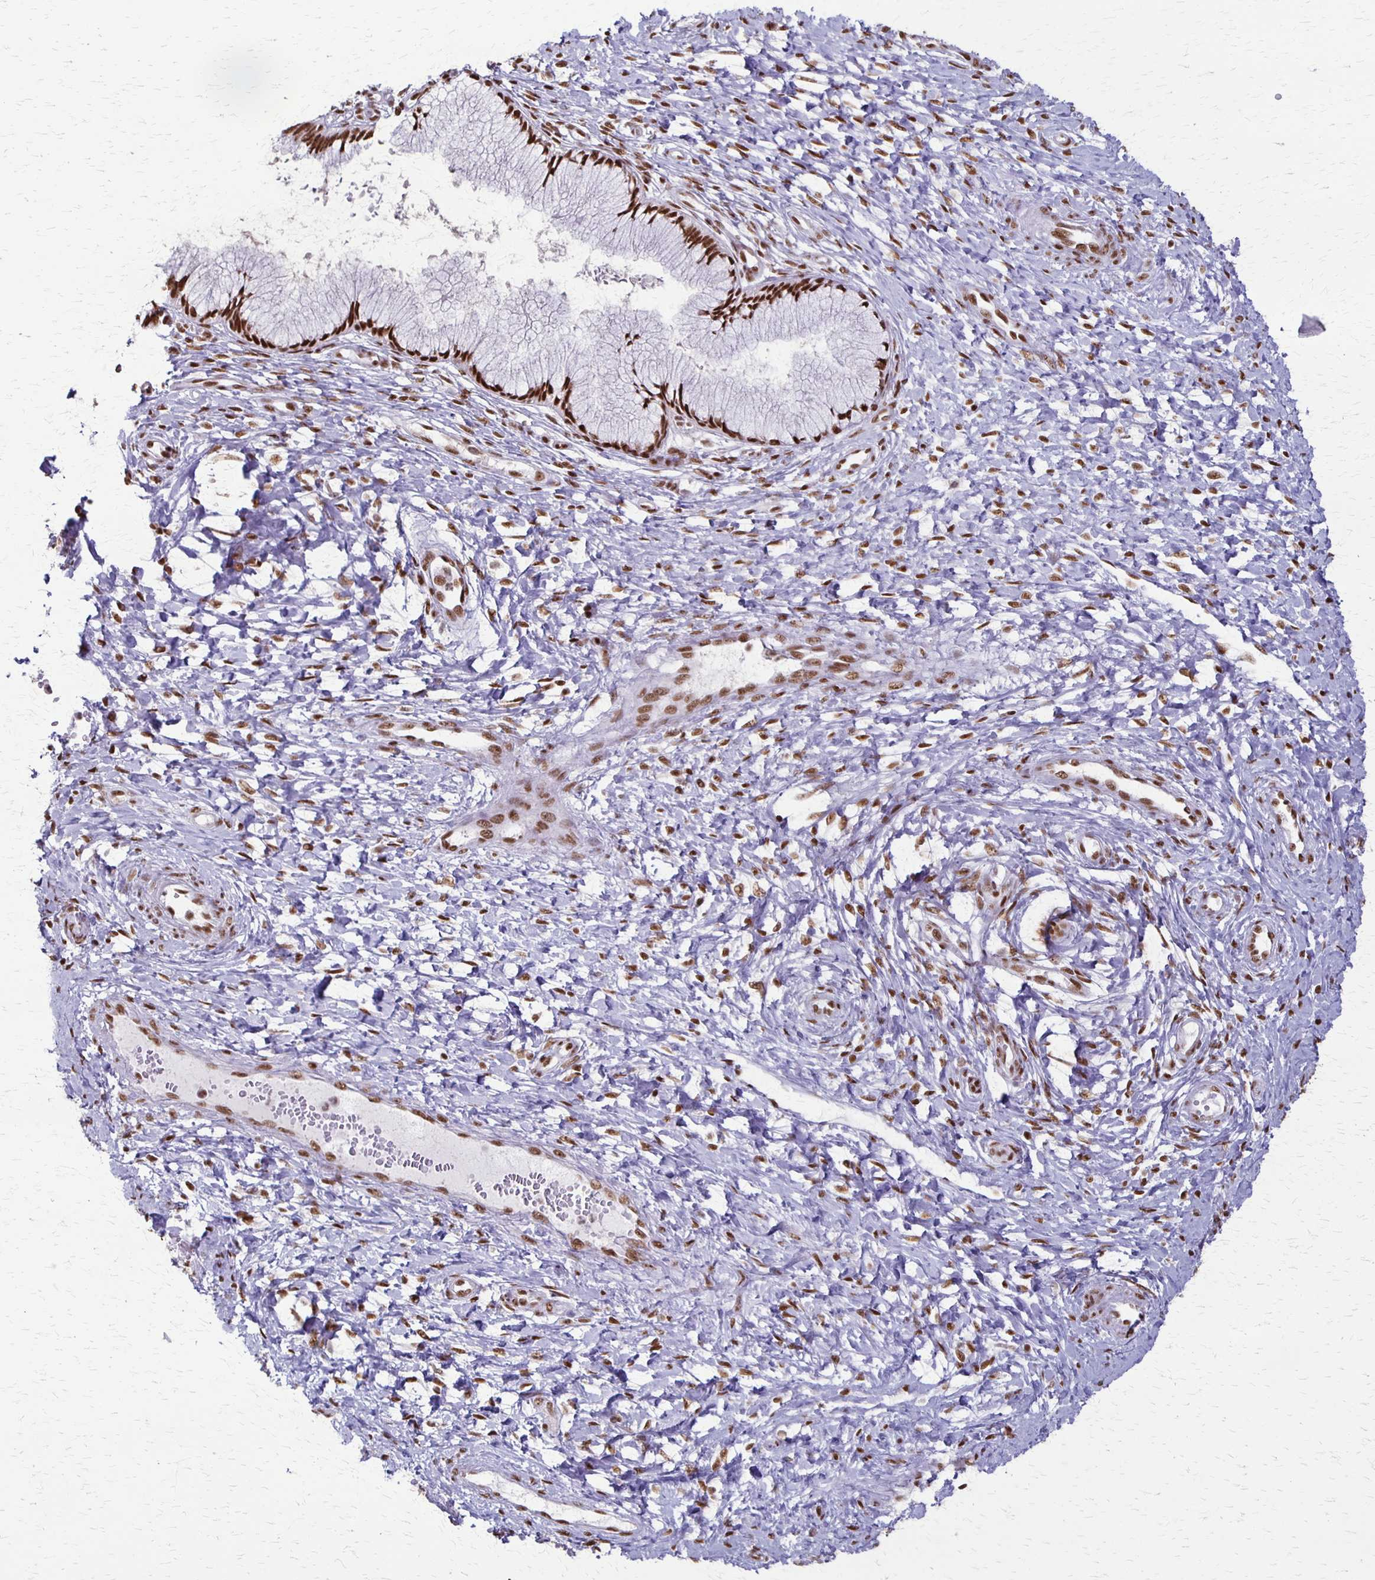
{"staining": {"intensity": "strong", "quantity": ">75%", "location": "nuclear"}, "tissue": "cervix", "cell_type": "Glandular cells", "image_type": "normal", "snomed": [{"axis": "morphology", "description": "Normal tissue, NOS"}, {"axis": "topography", "description": "Cervix"}], "caption": "Protein staining of unremarkable cervix displays strong nuclear expression in approximately >75% of glandular cells. Nuclei are stained in blue.", "gene": "XRCC6", "patient": {"sex": "female", "age": 37}}